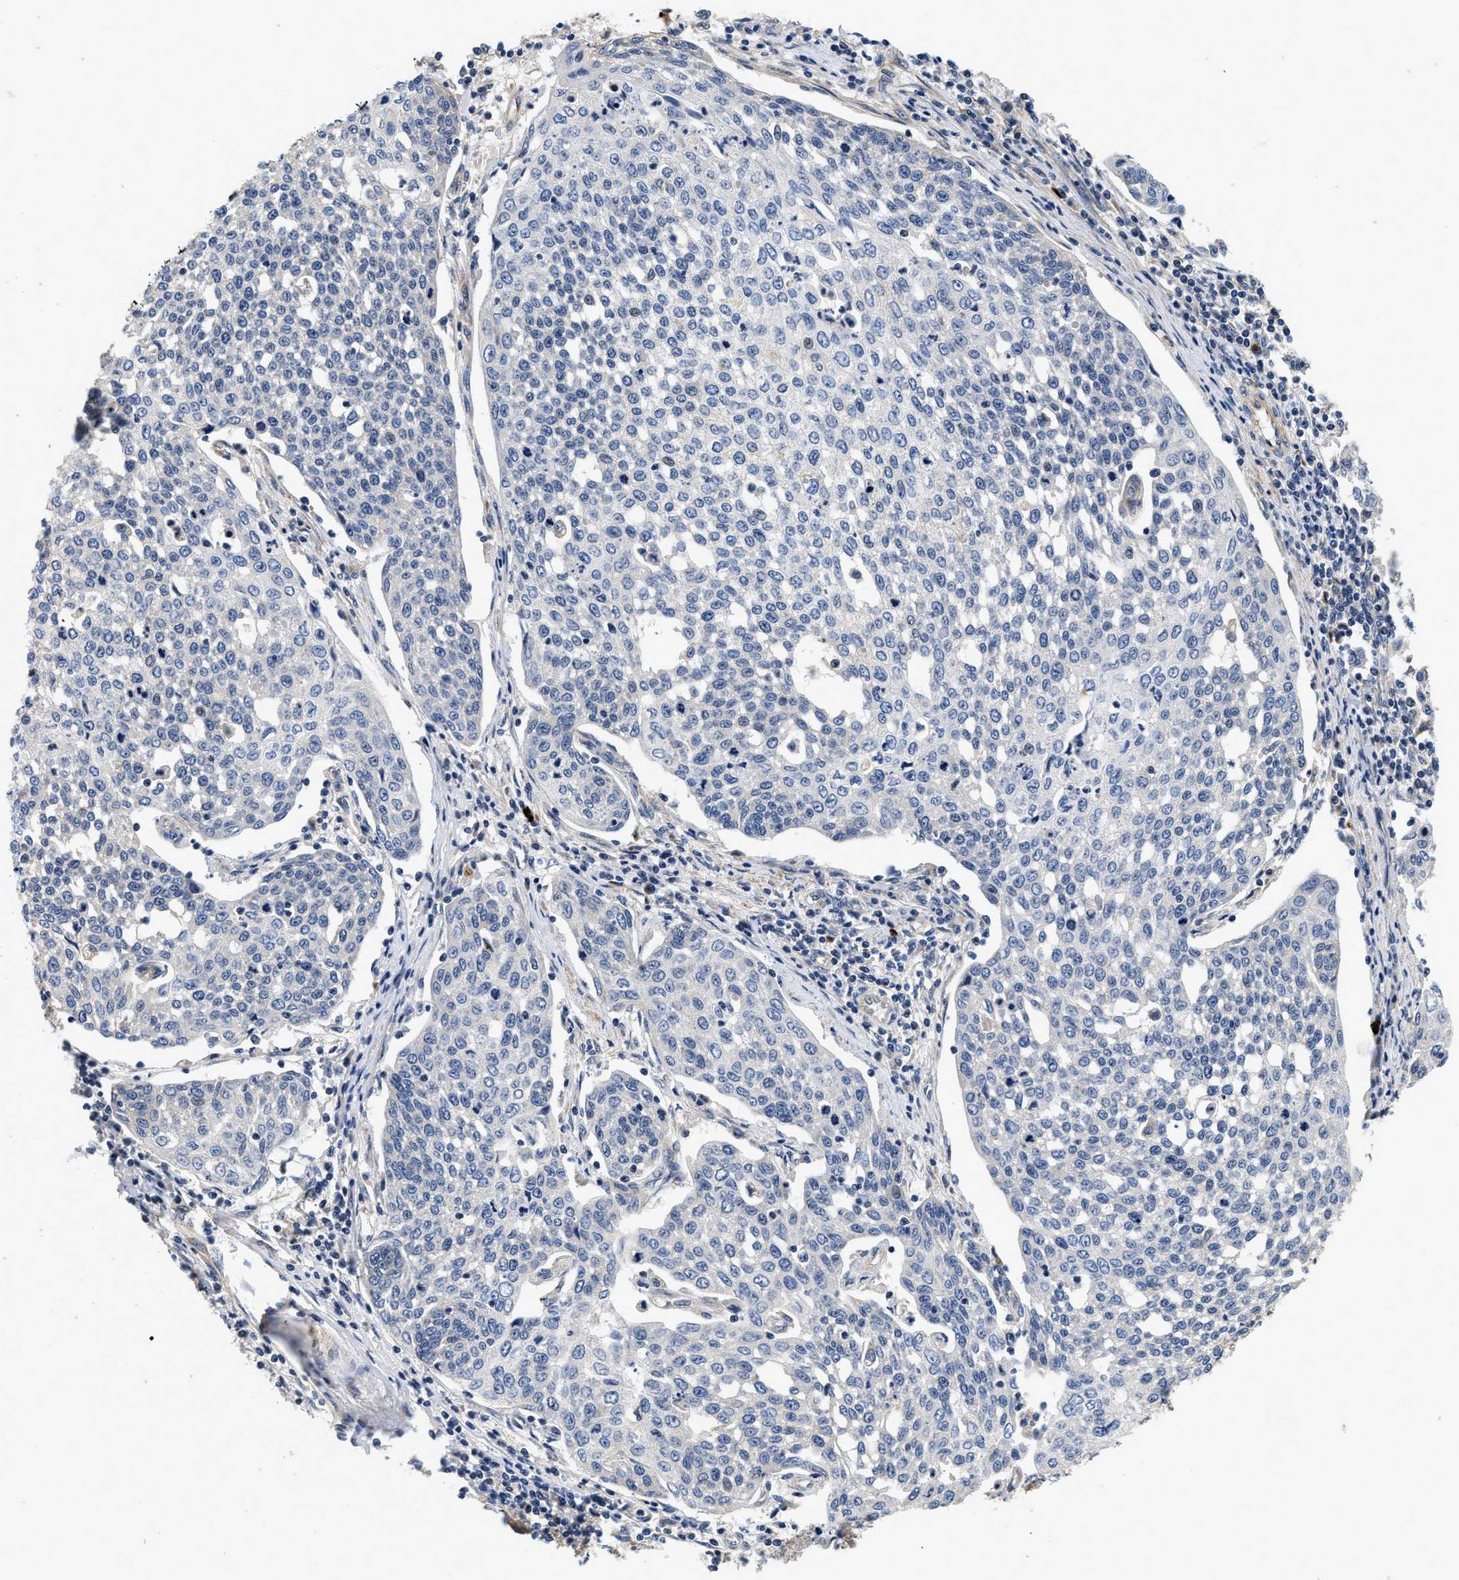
{"staining": {"intensity": "negative", "quantity": "none", "location": "none"}, "tissue": "cervical cancer", "cell_type": "Tumor cells", "image_type": "cancer", "snomed": [{"axis": "morphology", "description": "Squamous cell carcinoma, NOS"}, {"axis": "topography", "description": "Cervix"}], "caption": "Cervical cancer (squamous cell carcinoma) stained for a protein using IHC exhibits no staining tumor cells.", "gene": "NME6", "patient": {"sex": "female", "age": 34}}